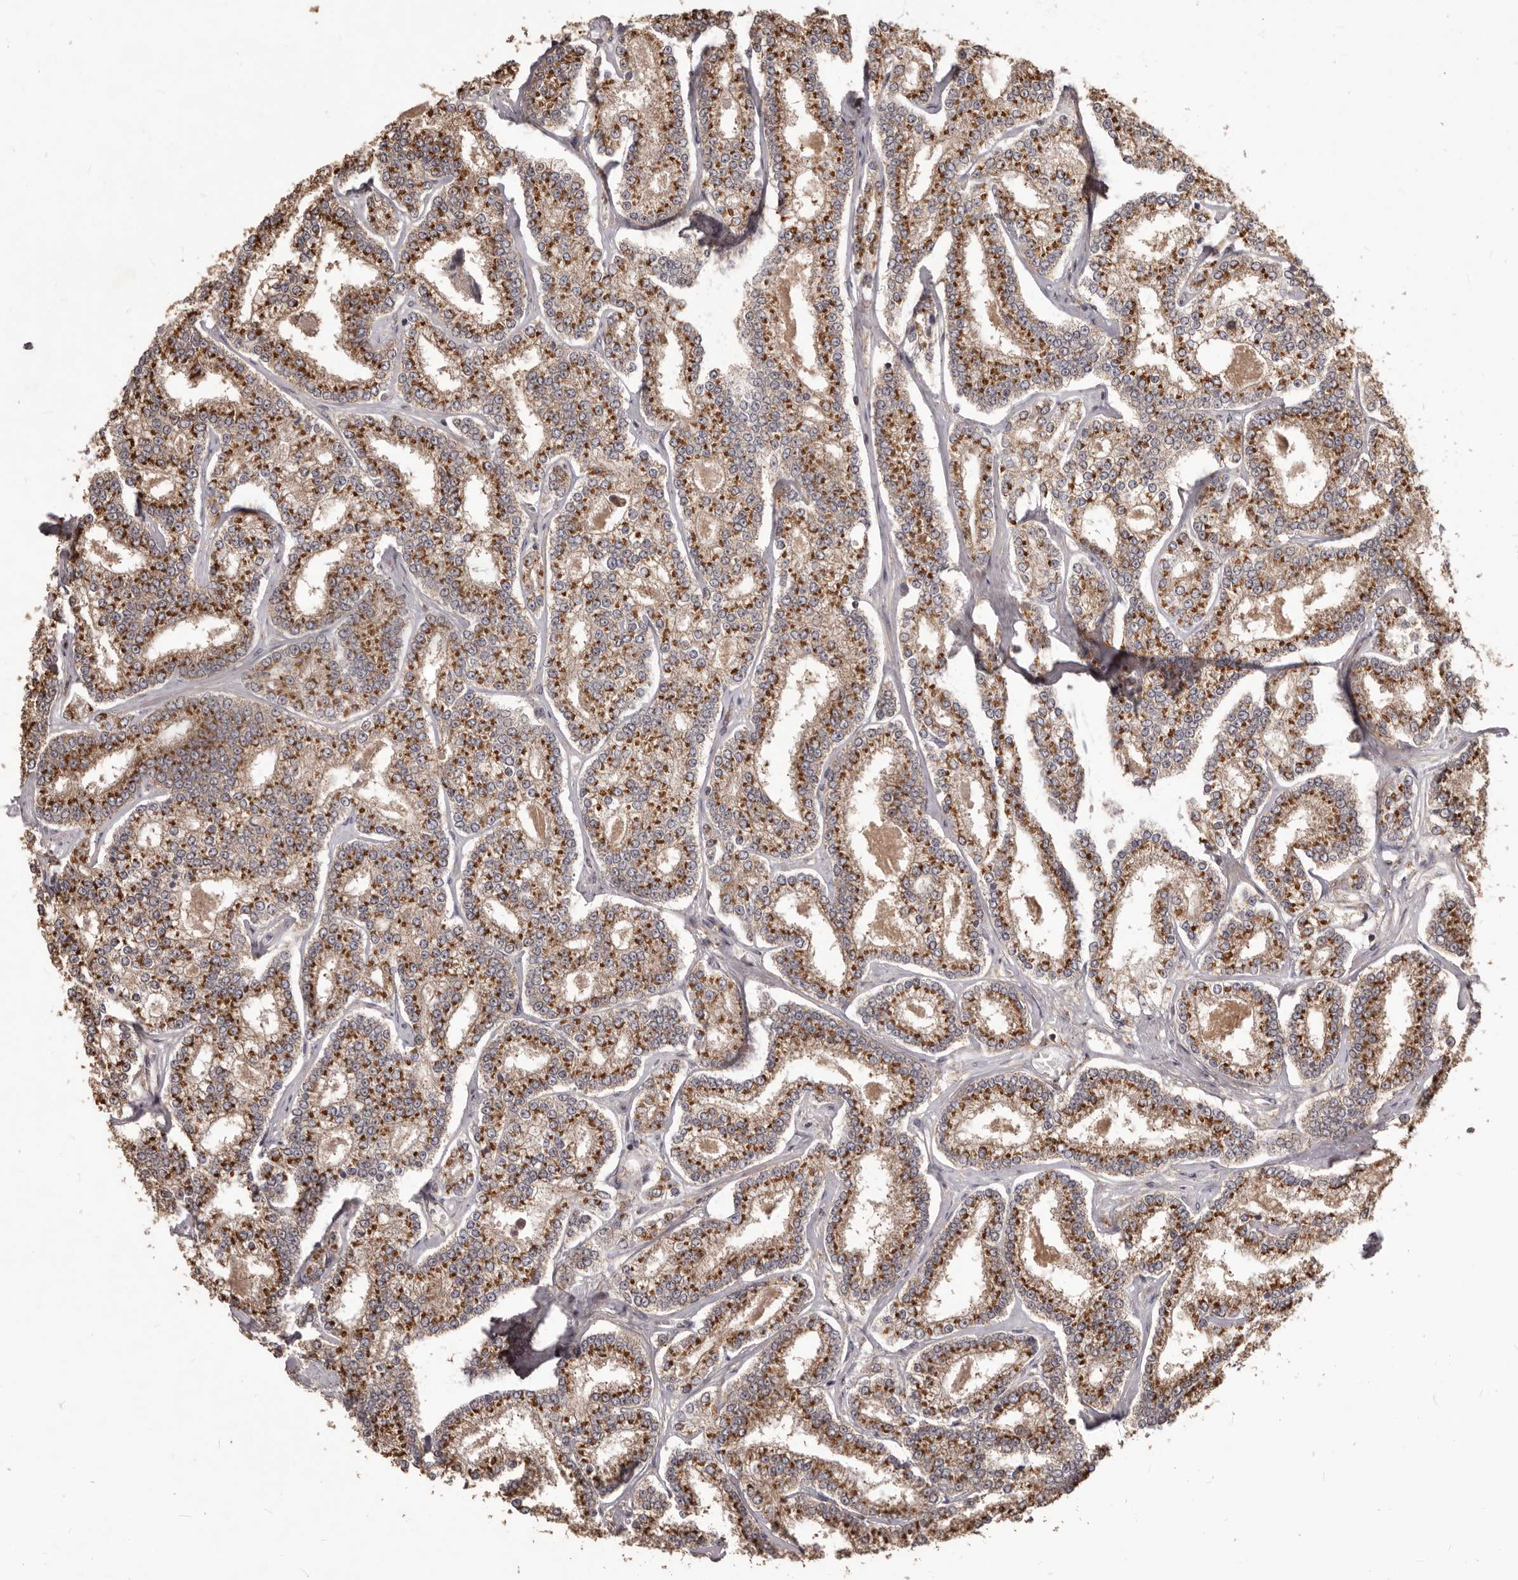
{"staining": {"intensity": "strong", "quantity": ">75%", "location": "cytoplasmic/membranous"}, "tissue": "prostate cancer", "cell_type": "Tumor cells", "image_type": "cancer", "snomed": [{"axis": "morphology", "description": "Normal tissue, NOS"}, {"axis": "morphology", "description": "Adenocarcinoma, High grade"}, {"axis": "topography", "description": "Prostate"}], "caption": "A high-resolution photomicrograph shows IHC staining of prostate cancer, which displays strong cytoplasmic/membranous staining in about >75% of tumor cells. The staining was performed using DAB to visualize the protein expression in brown, while the nuclei were stained in blue with hematoxylin (Magnification: 20x).", "gene": "MTO1", "patient": {"sex": "male", "age": 83}}